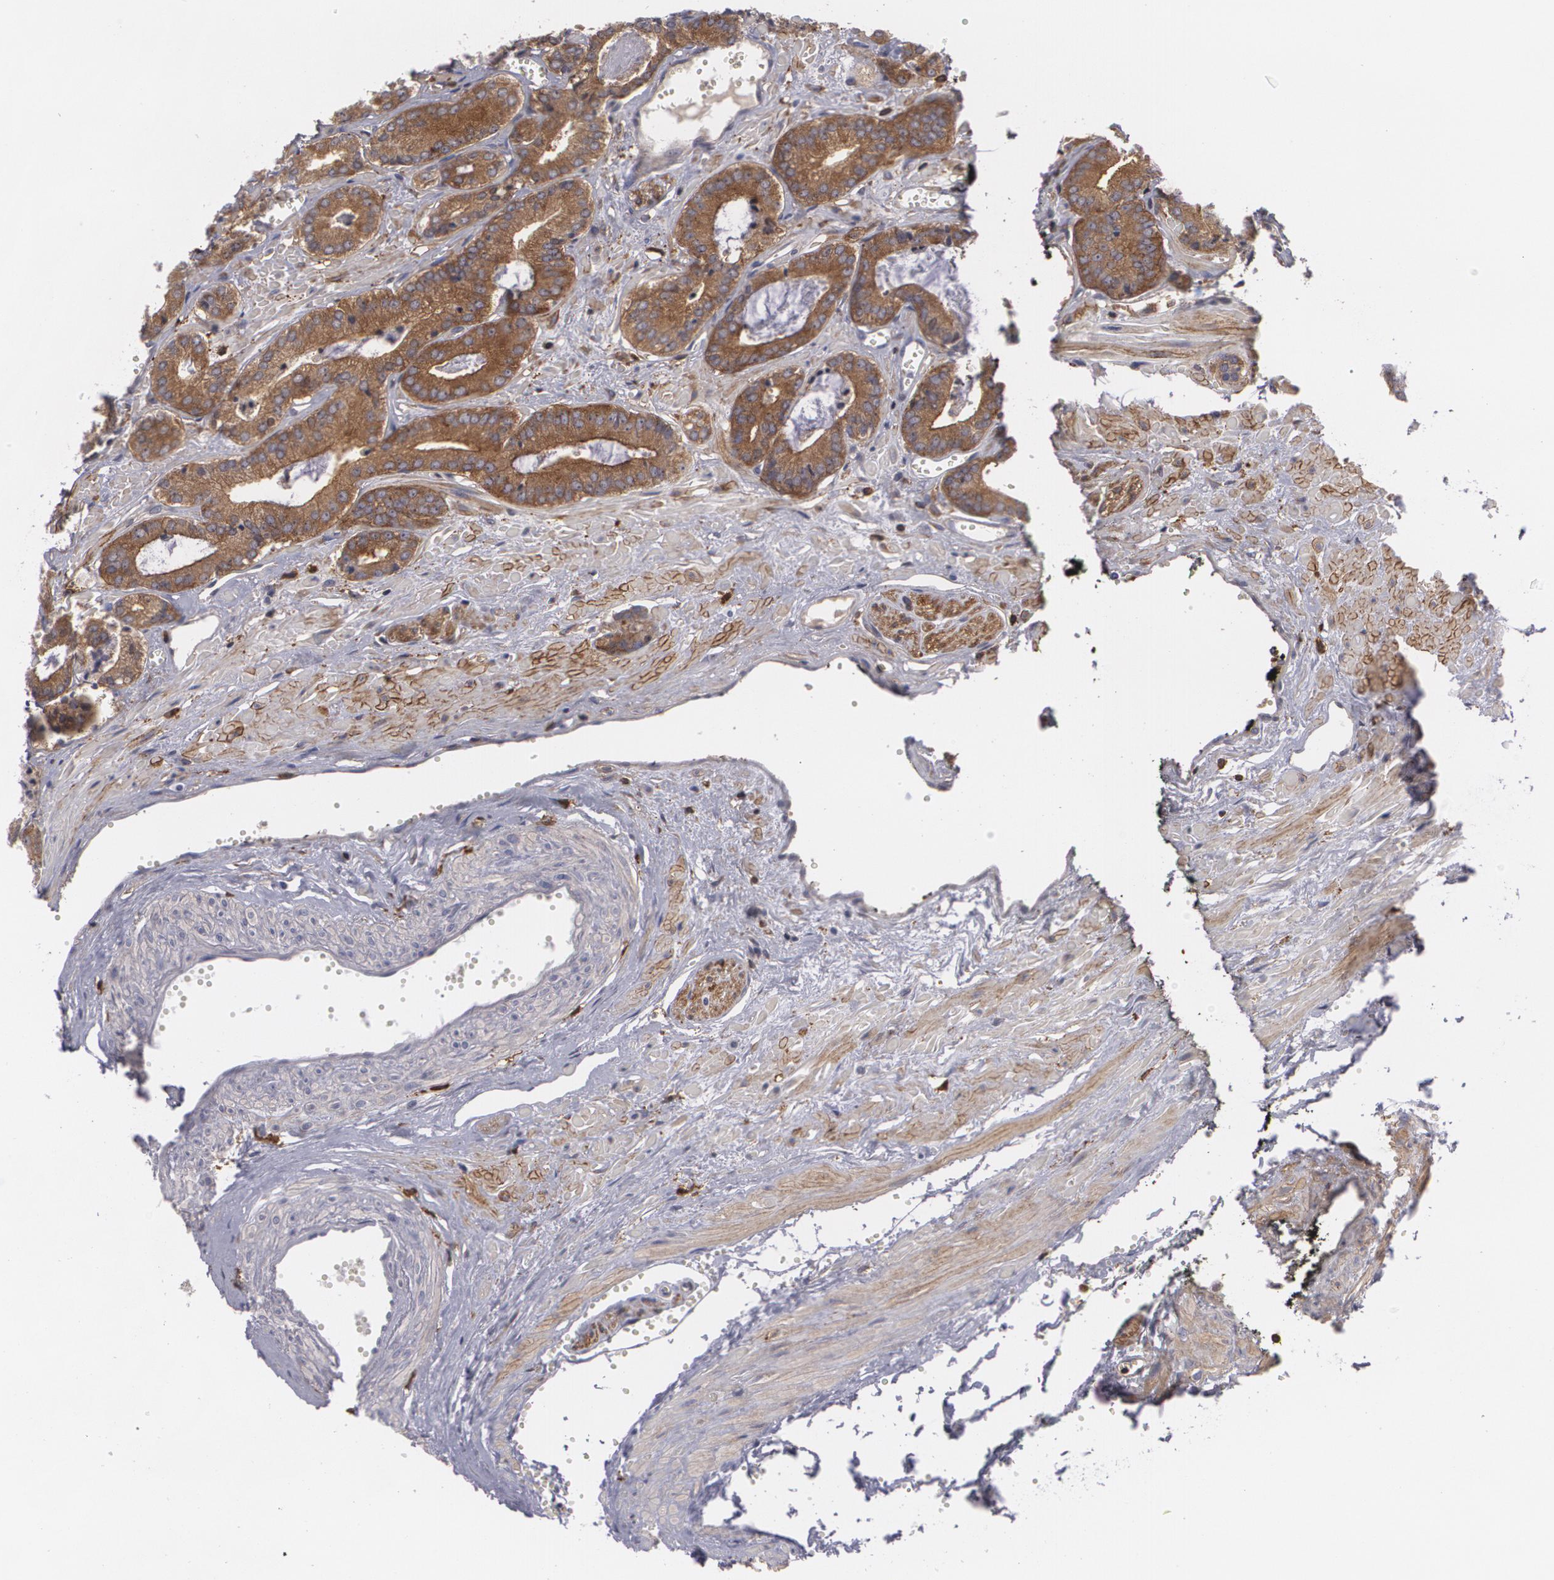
{"staining": {"intensity": "moderate", "quantity": ">75%", "location": "cytoplasmic/membranous"}, "tissue": "prostate cancer", "cell_type": "Tumor cells", "image_type": "cancer", "snomed": [{"axis": "morphology", "description": "Adenocarcinoma, High grade"}, {"axis": "topography", "description": "Prostate"}], "caption": "Protein analysis of prostate cancer (adenocarcinoma (high-grade)) tissue reveals moderate cytoplasmic/membranous expression in approximately >75% of tumor cells. Nuclei are stained in blue.", "gene": "BIN1", "patient": {"sex": "male", "age": 56}}